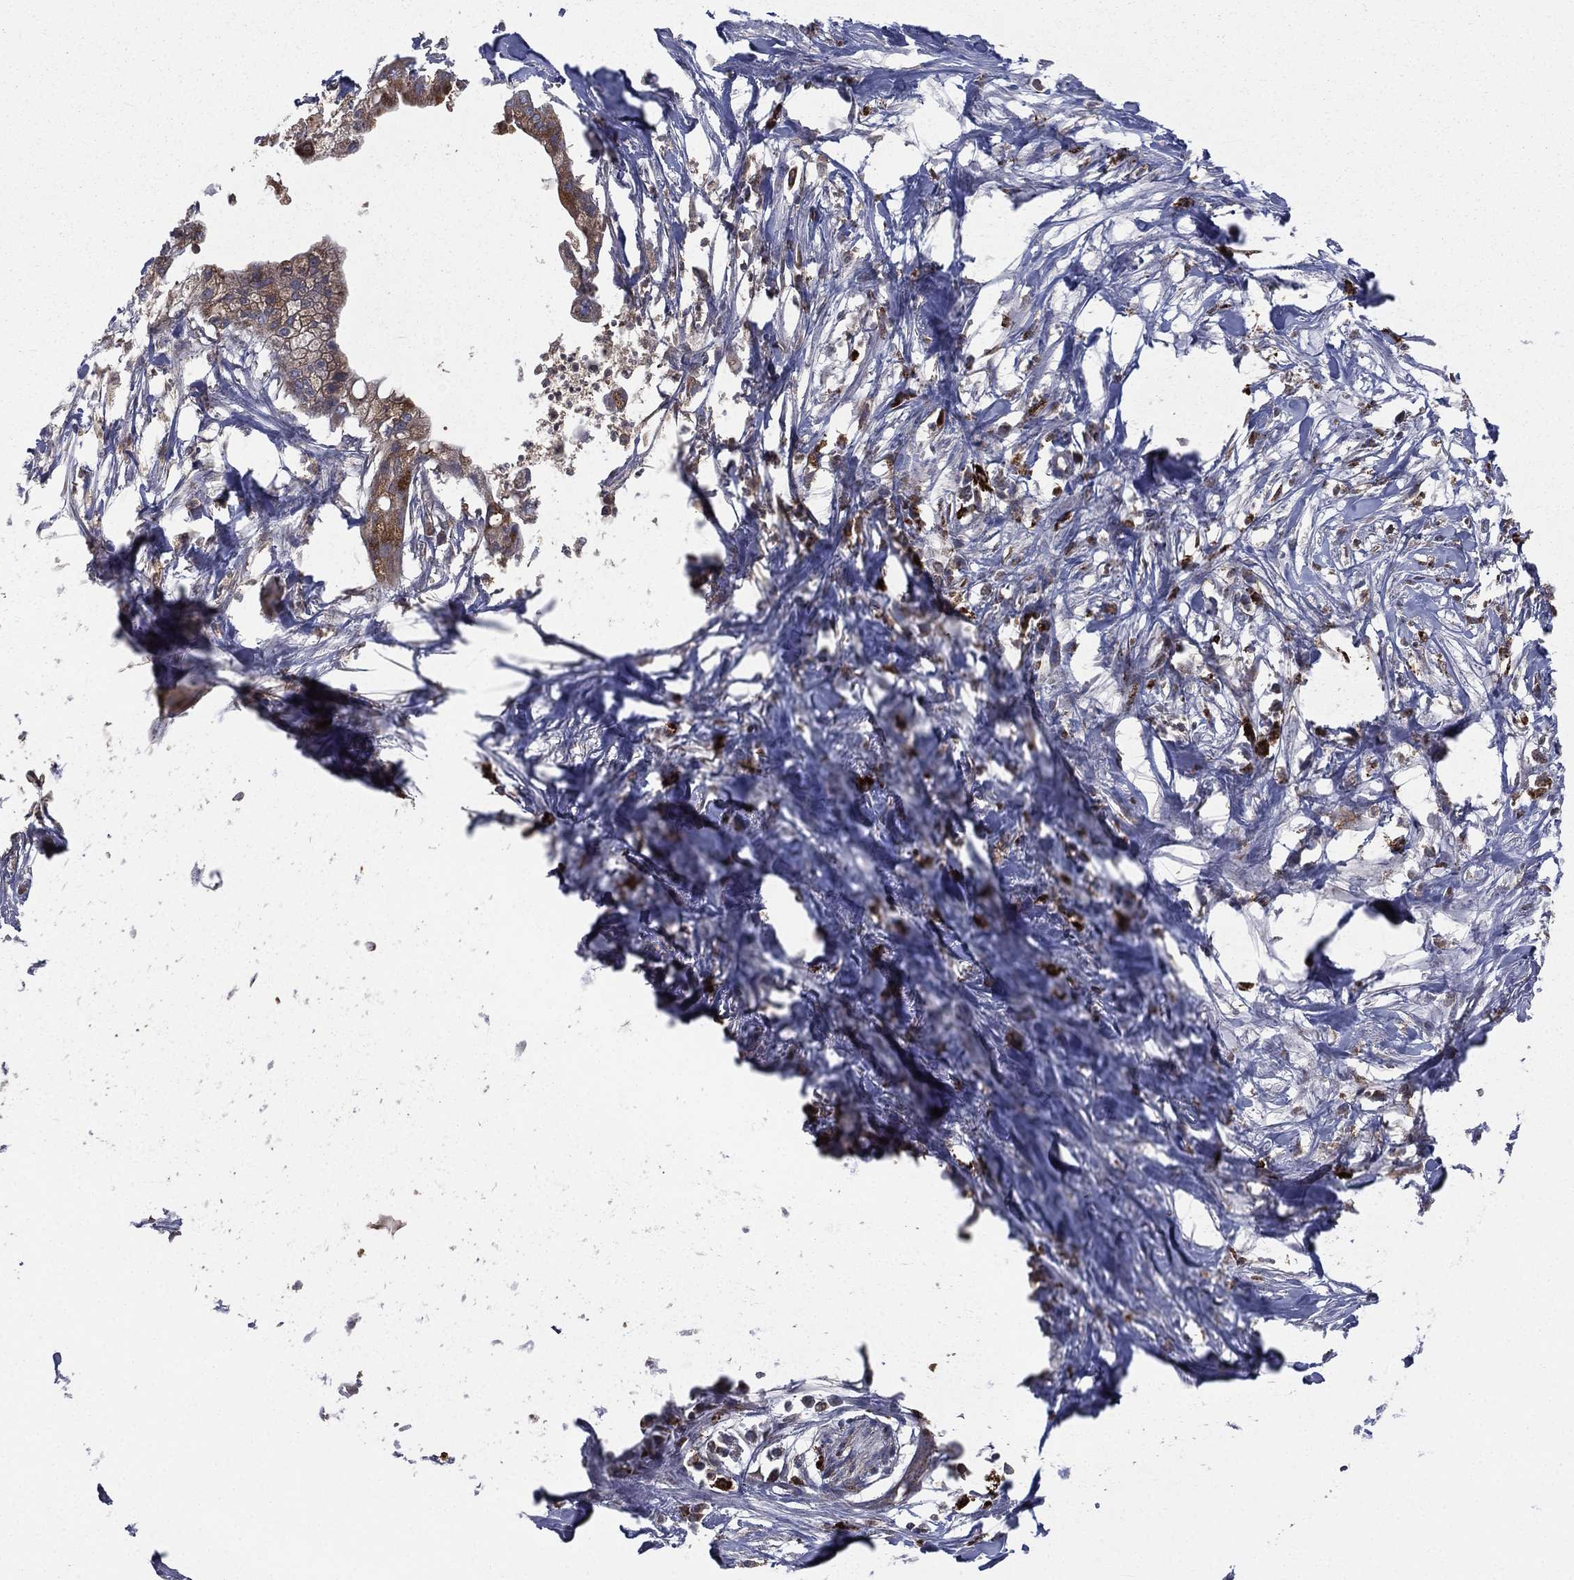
{"staining": {"intensity": "strong", "quantity": "25%-75%", "location": "cytoplasmic/membranous"}, "tissue": "pancreatic cancer", "cell_type": "Tumor cells", "image_type": "cancer", "snomed": [{"axis": "morphology", "description": "Normal tissue, NOS"}, {"axis": "morphology", "description": "Adenocarcinoma, NOS"}, {"axis": "topography", "description": "Pancreas"}], "caption": "Human pancreatic cancer (adenocarcinoma) stained with a brown dye reveals strong cytoplasmic/membranous positive staining in about 25%-75% of tumor cells.", "gene": "RIN3", "patient": {"sex": "female", "age": 58}}